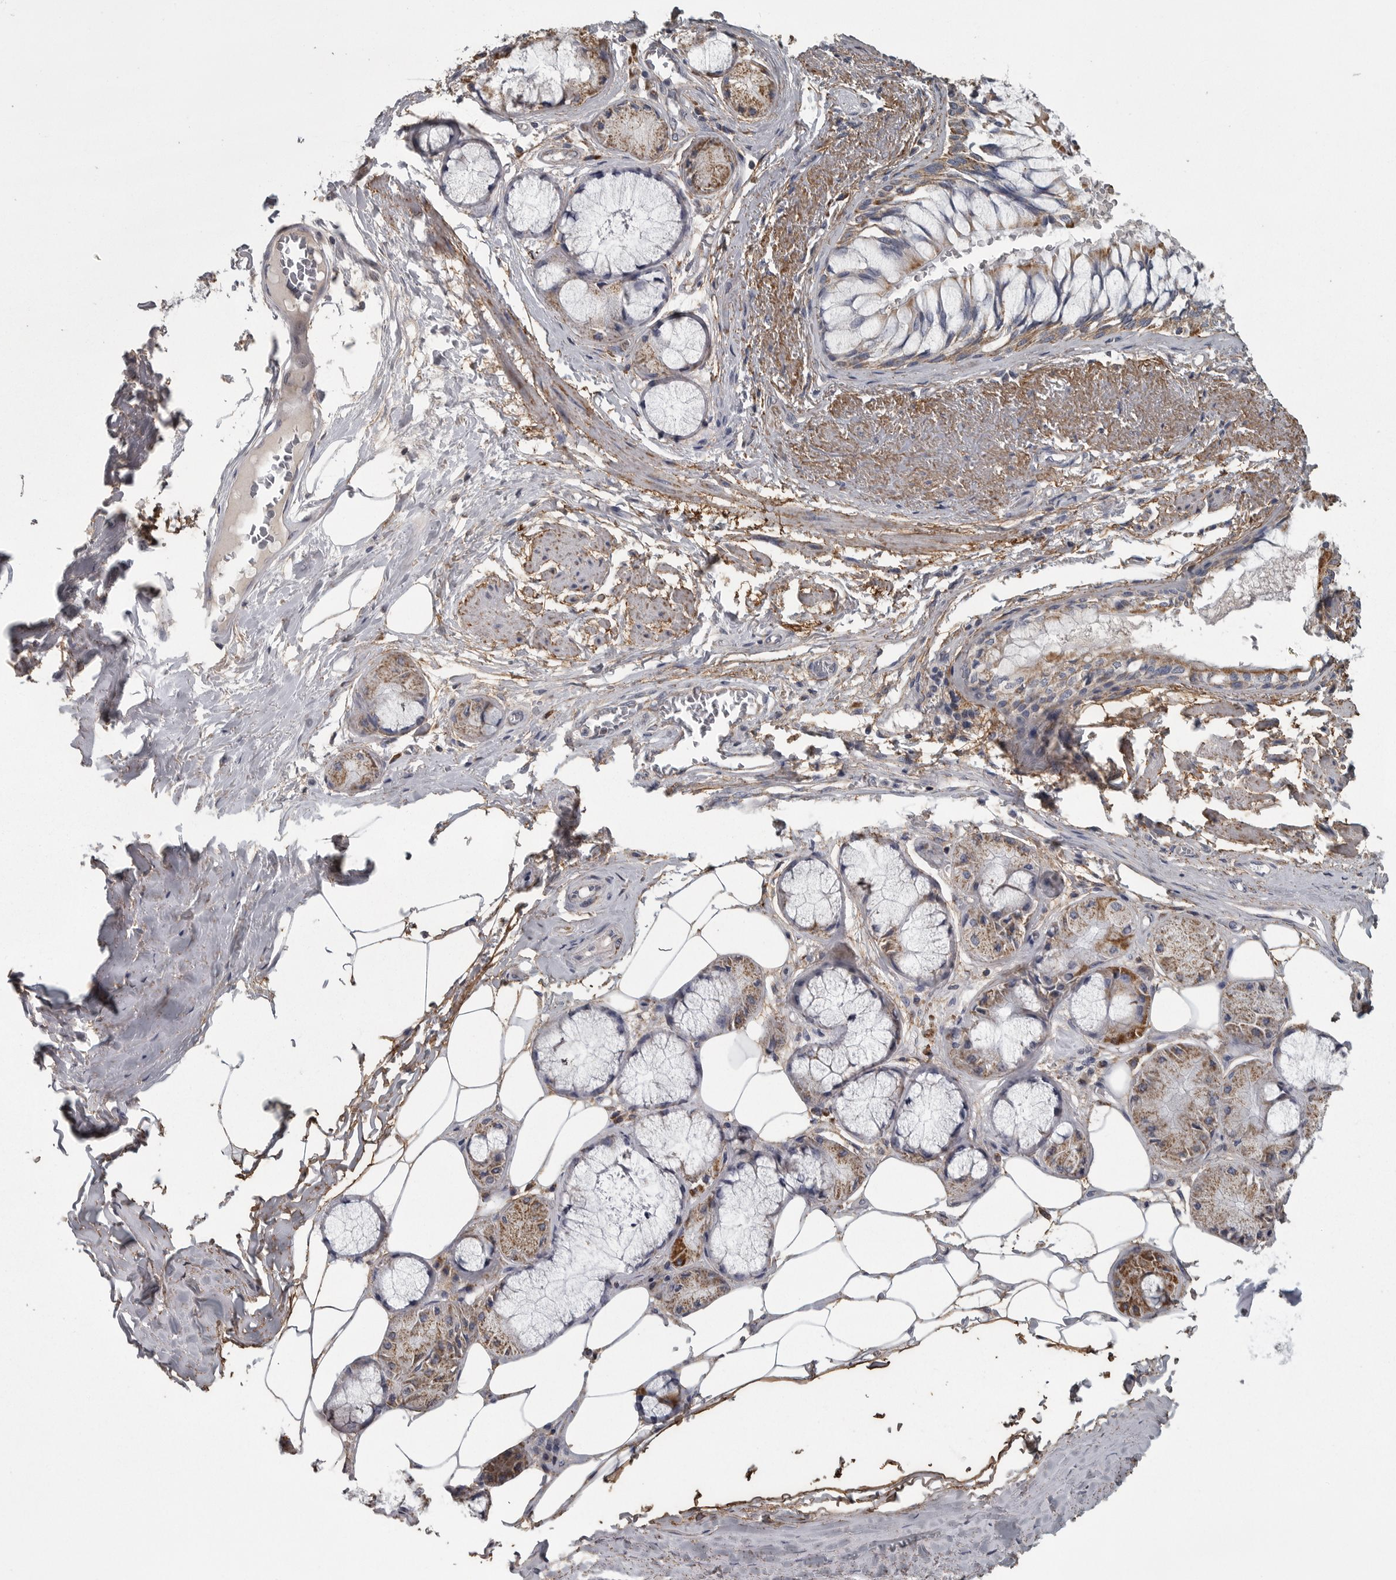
{"staining": {"intensity": "moderate", "quantity": ">75%", "location": "cytoplasmic/membranous"}, "tissue": "bronchus", "cell_type": "Respiratory epithelial cells", "image_type": "normal", "snomed": [{"axis": "morphology", "description": "Normal tissue, NOS"}, {"axis": "topography", "description": "Bronchus"}], "caption": "Immunohistochemistry image of unremarkable bronchus: bronchus stained using IHC displays medium levels of moderate protein expression localized specifically in the cytoplasmic/membranous of respiratory epithelial cells, appearing as a cytoplasmic/membranous brown color.", "gene": "FRK", "patient": {"sex": "male", "age": 66}}